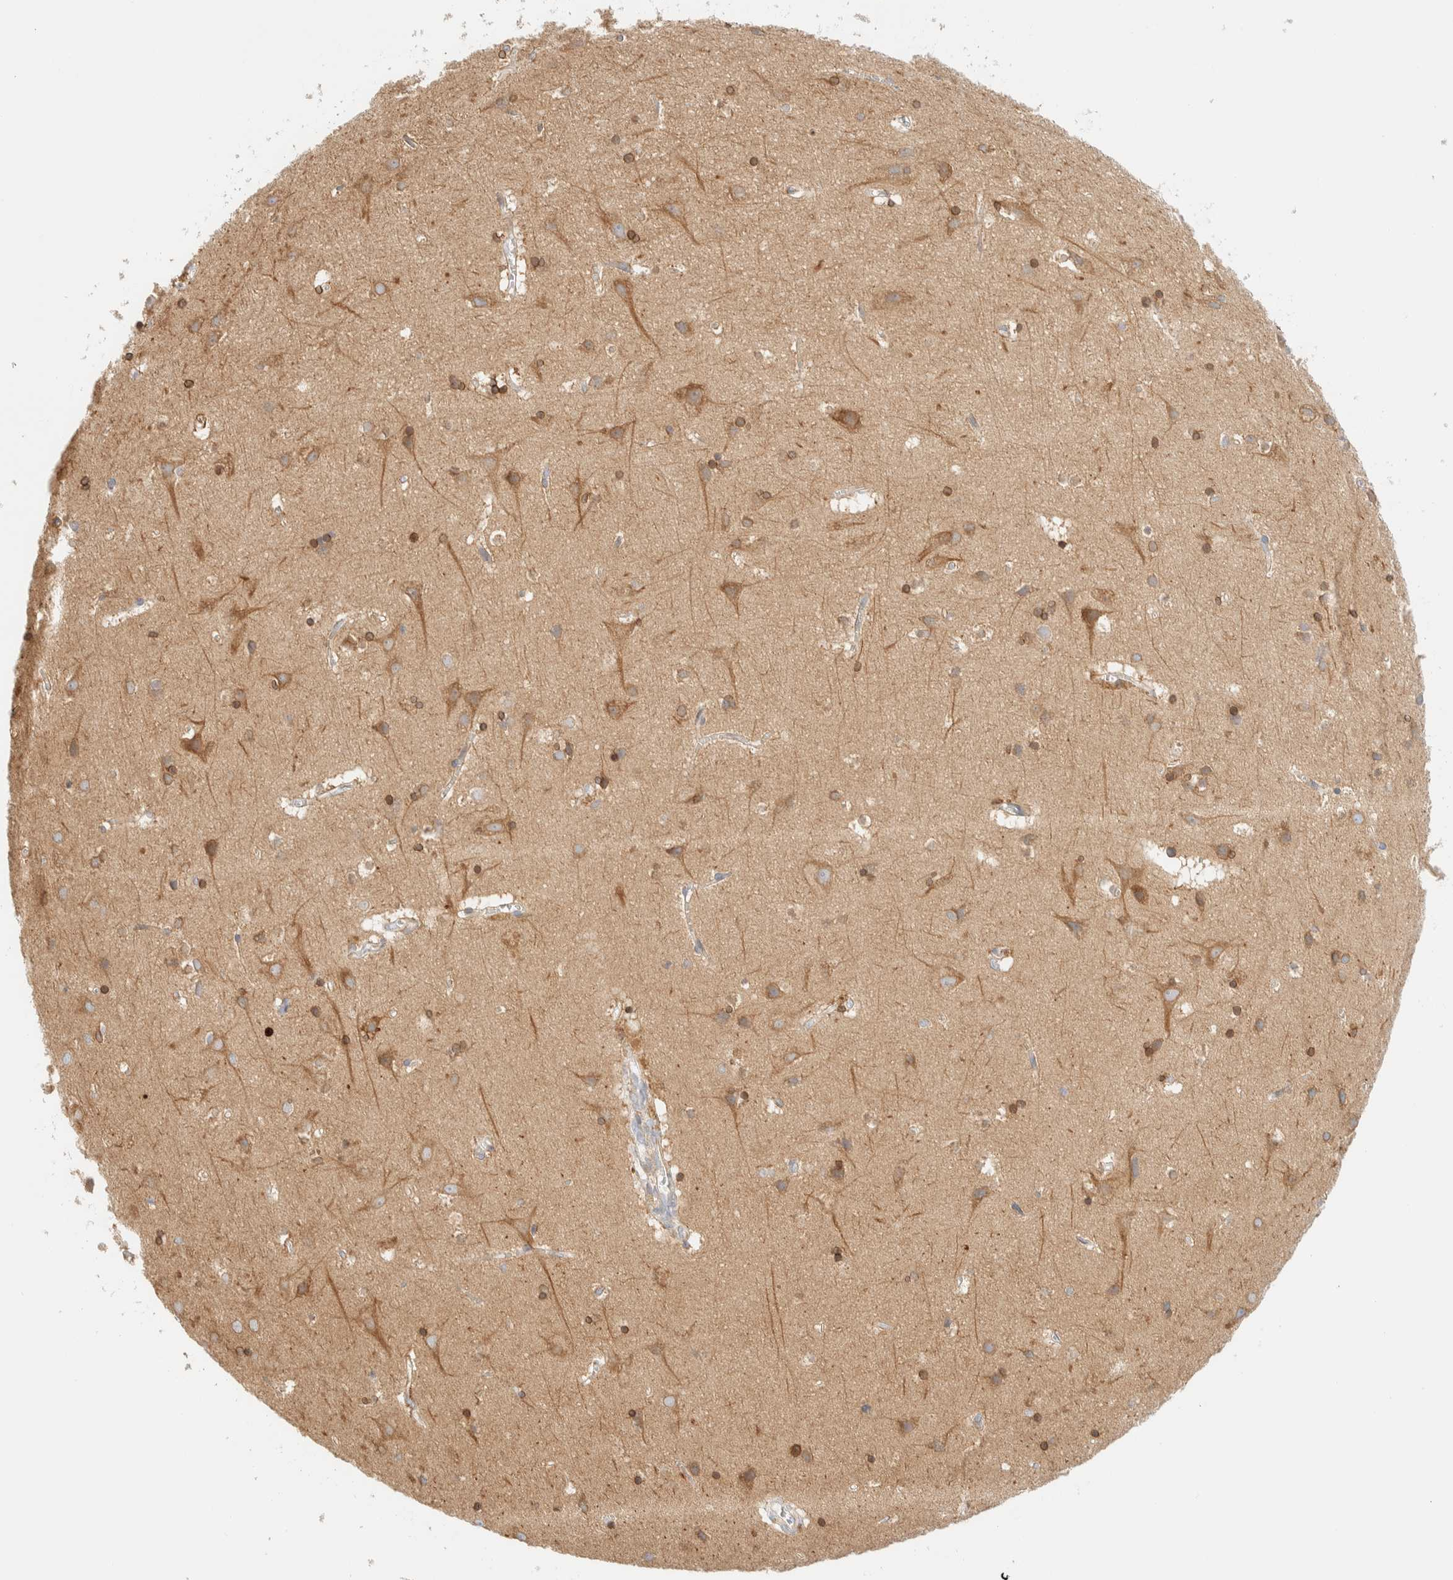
{"staining": {"intensity": "negative", "quantity": "none", "location": "none"}, "tissue": "cerebral cortex", "cell_type": "Endothelial cells", "image_type": "normal", "snomed": [{"axis": "morphology", "description": "Normal tissue, NOS"}, {"axis": "topography", "description": "Cerebral cortex"}], "caption": "Cerebral cortex stained for a protein using IHC shows no expression endothelial cells.", "gene": "NT5C", "patient": {"sex": "male", "age": 54}}